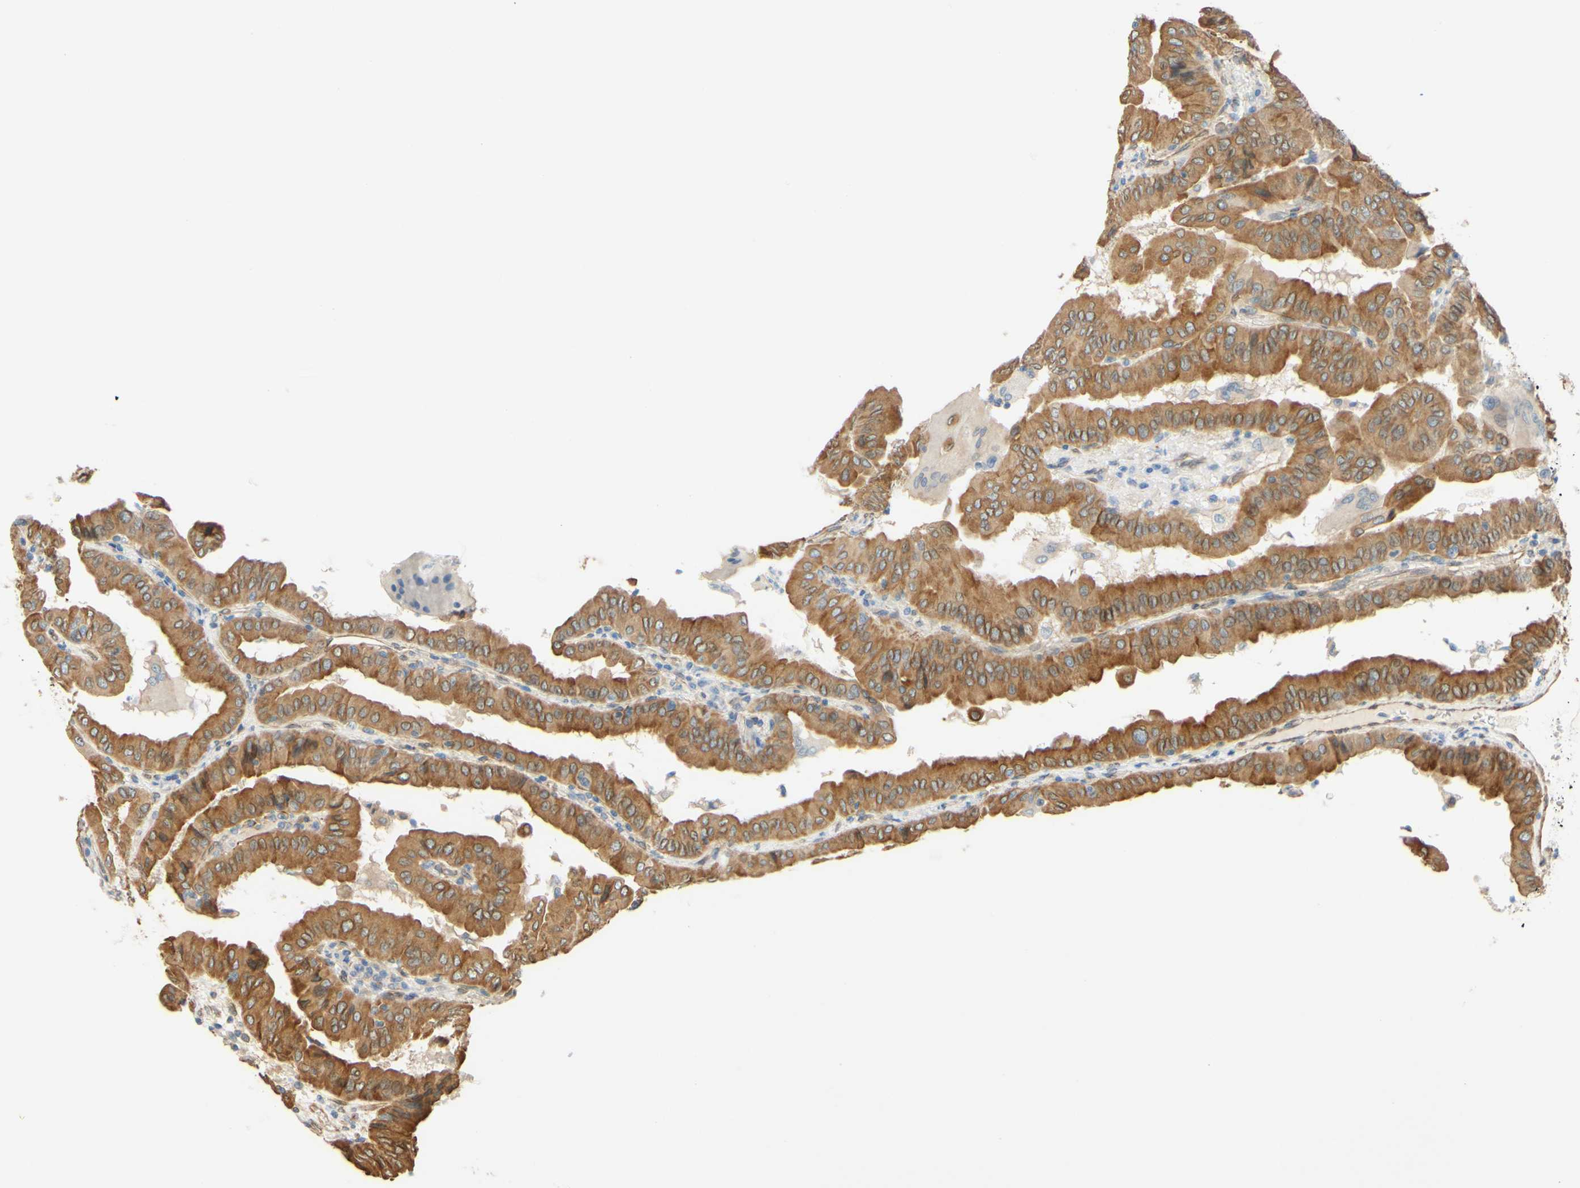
{"staining": {"intensity": "moderate", "quantity": ">75%", "location": "cytoplasmic/membranous"}, "tissue": "thyroid cancer", "cell_type": "Tumor cells", "image_type": "cancer", "snomed": [{"axis": "morphology", "description": "Papillary adenocarcinoma, NOS"}, {"axis": "topography", "description": "Thyroid gland"}], "caption": "Thyroid cancer (papillary adenocarcinoma) stained for a protein (brown) shows moderate cytoplasmic/membranous positive positivity in about >75% of tumor cells.", "gene": "ENDOD1", "patient": {"sex": "male", "age": 33}}